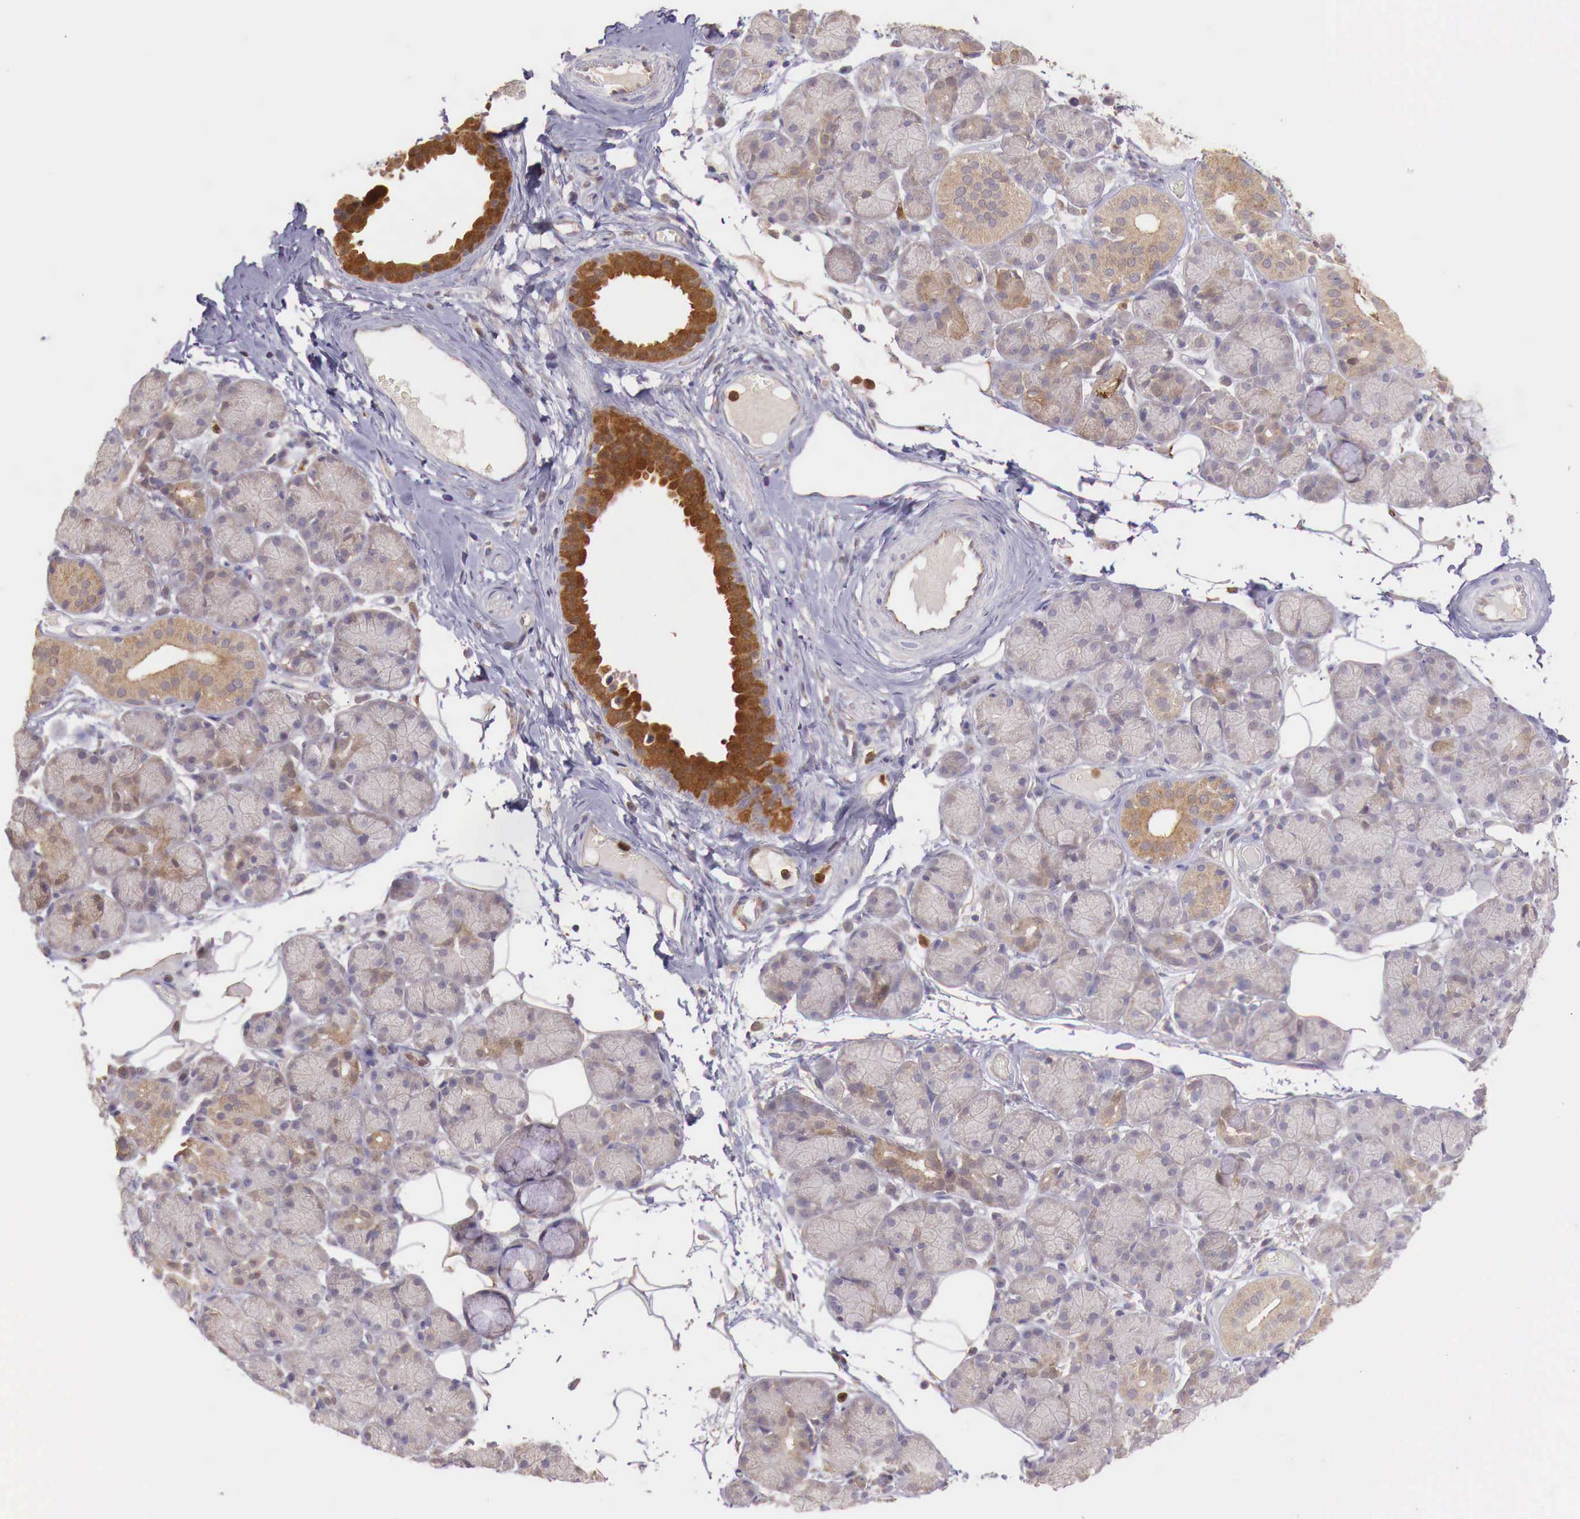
{"staining": {"intensity": "weak", "quantity": ">75%", "location": "cytoplasmic/membranous"}, "tissue": "salivary gland", "cell_type": "Glandular cells", "image_type": "normal", "snomed": [{"axis": "morphology", "description": "Normal tissue, NOS"}, {"axis": "topography", "description": "Salivary gland"}], "caption": "This image displays unremarkable salivary gland stained with immunohistochemistry to label a protein in brown. The cytoplasmic/membranous of glandular cells show weak positivity for the protein. Nuclei are counter-stained blue.", "gene": "GAB2", "patient": {"sex": "male", "age": 54}}